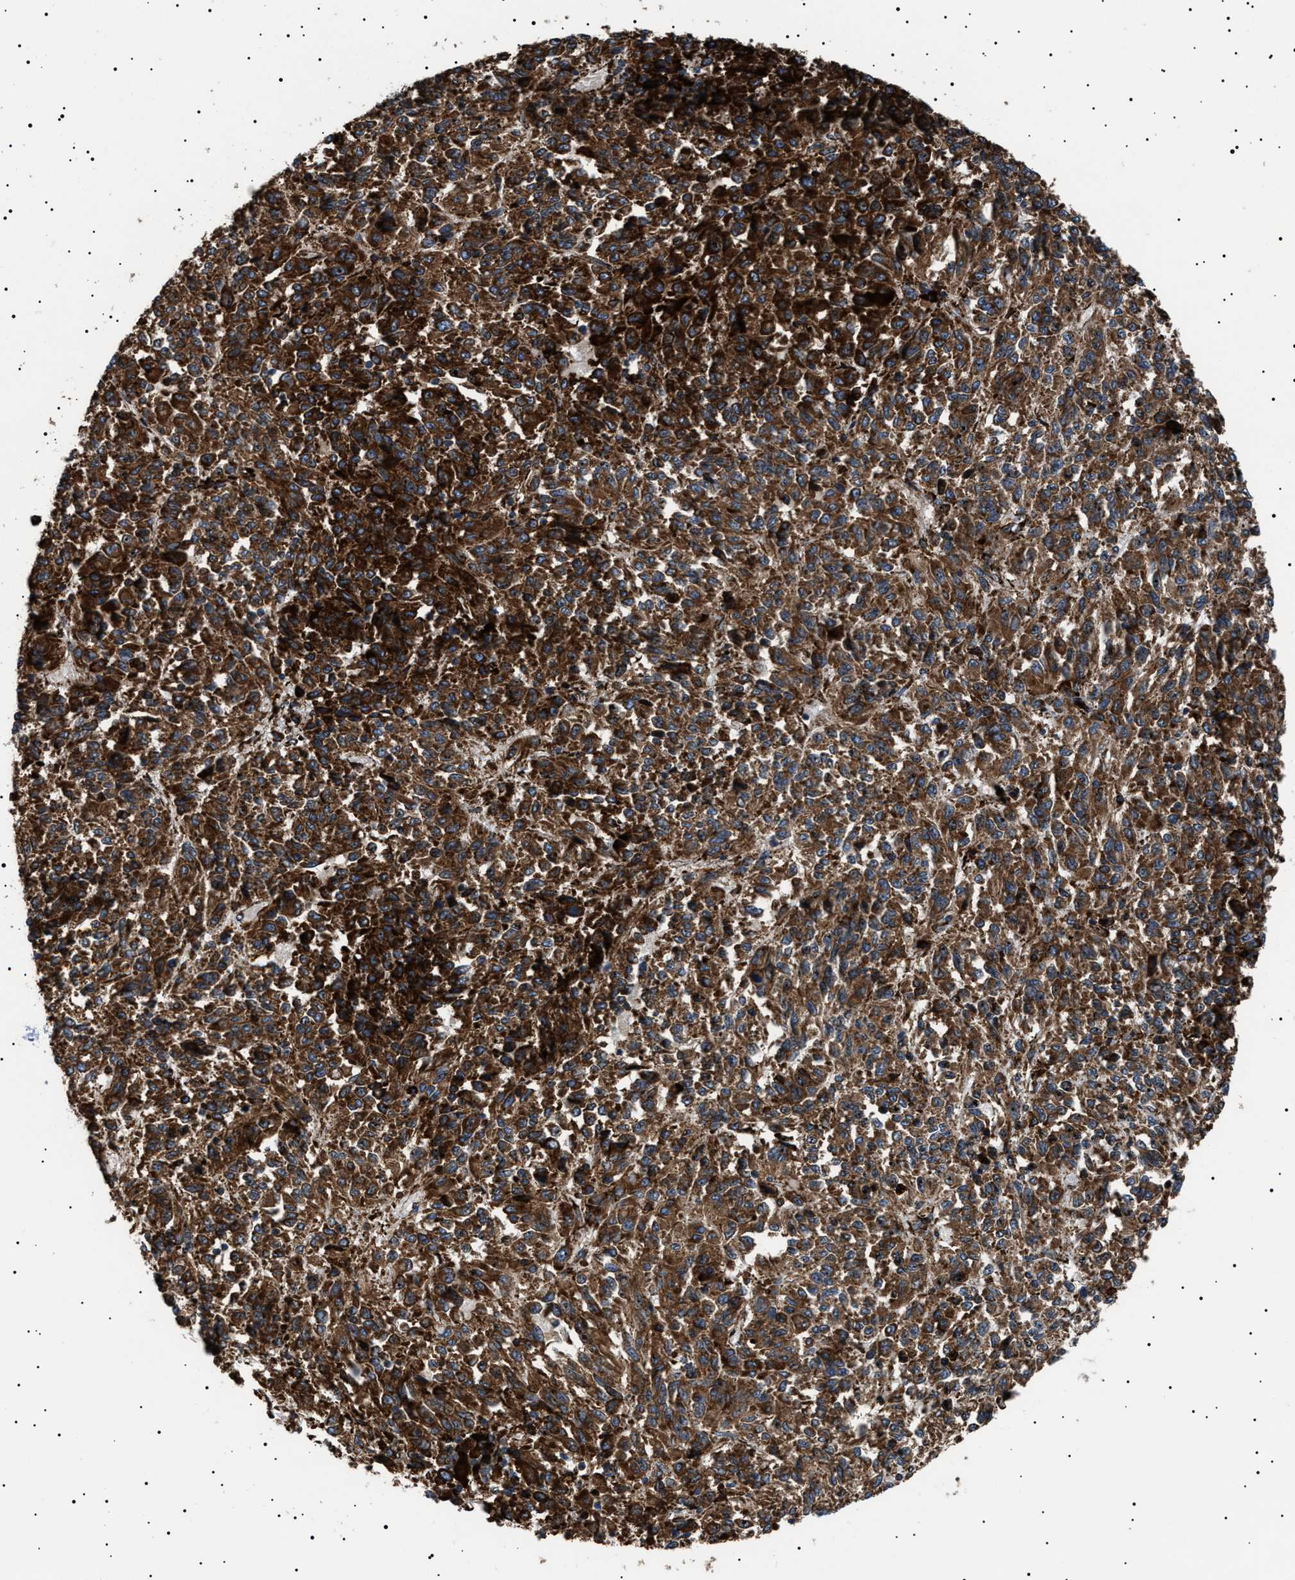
{"staining": {"intensity": "strong", "quantity": ">75%", "location": "cytoplasmic/membranous"}, "tissue": "melanoma", "cell_type": "Tumor cells", "image_type": "cancer", "snomed": [{"axis": "morphology", "description": "Malignant melanoma, Metastatic site"}, {"axis": "topography", "description": "Lung"}], "caption": "Malignant melanoma (metastatic site) was stained to show a protein in brown. There is high levels of strong cytoplasmic/membranous expression in approximately >75% of tumor cells. The protein is stained brown, and the nuclei are stained in blue (DAB IHC with brightfield microscopy, high magnification).", "gene": "TOP1MT", "patient": {"sex": "male", "age": 64}}